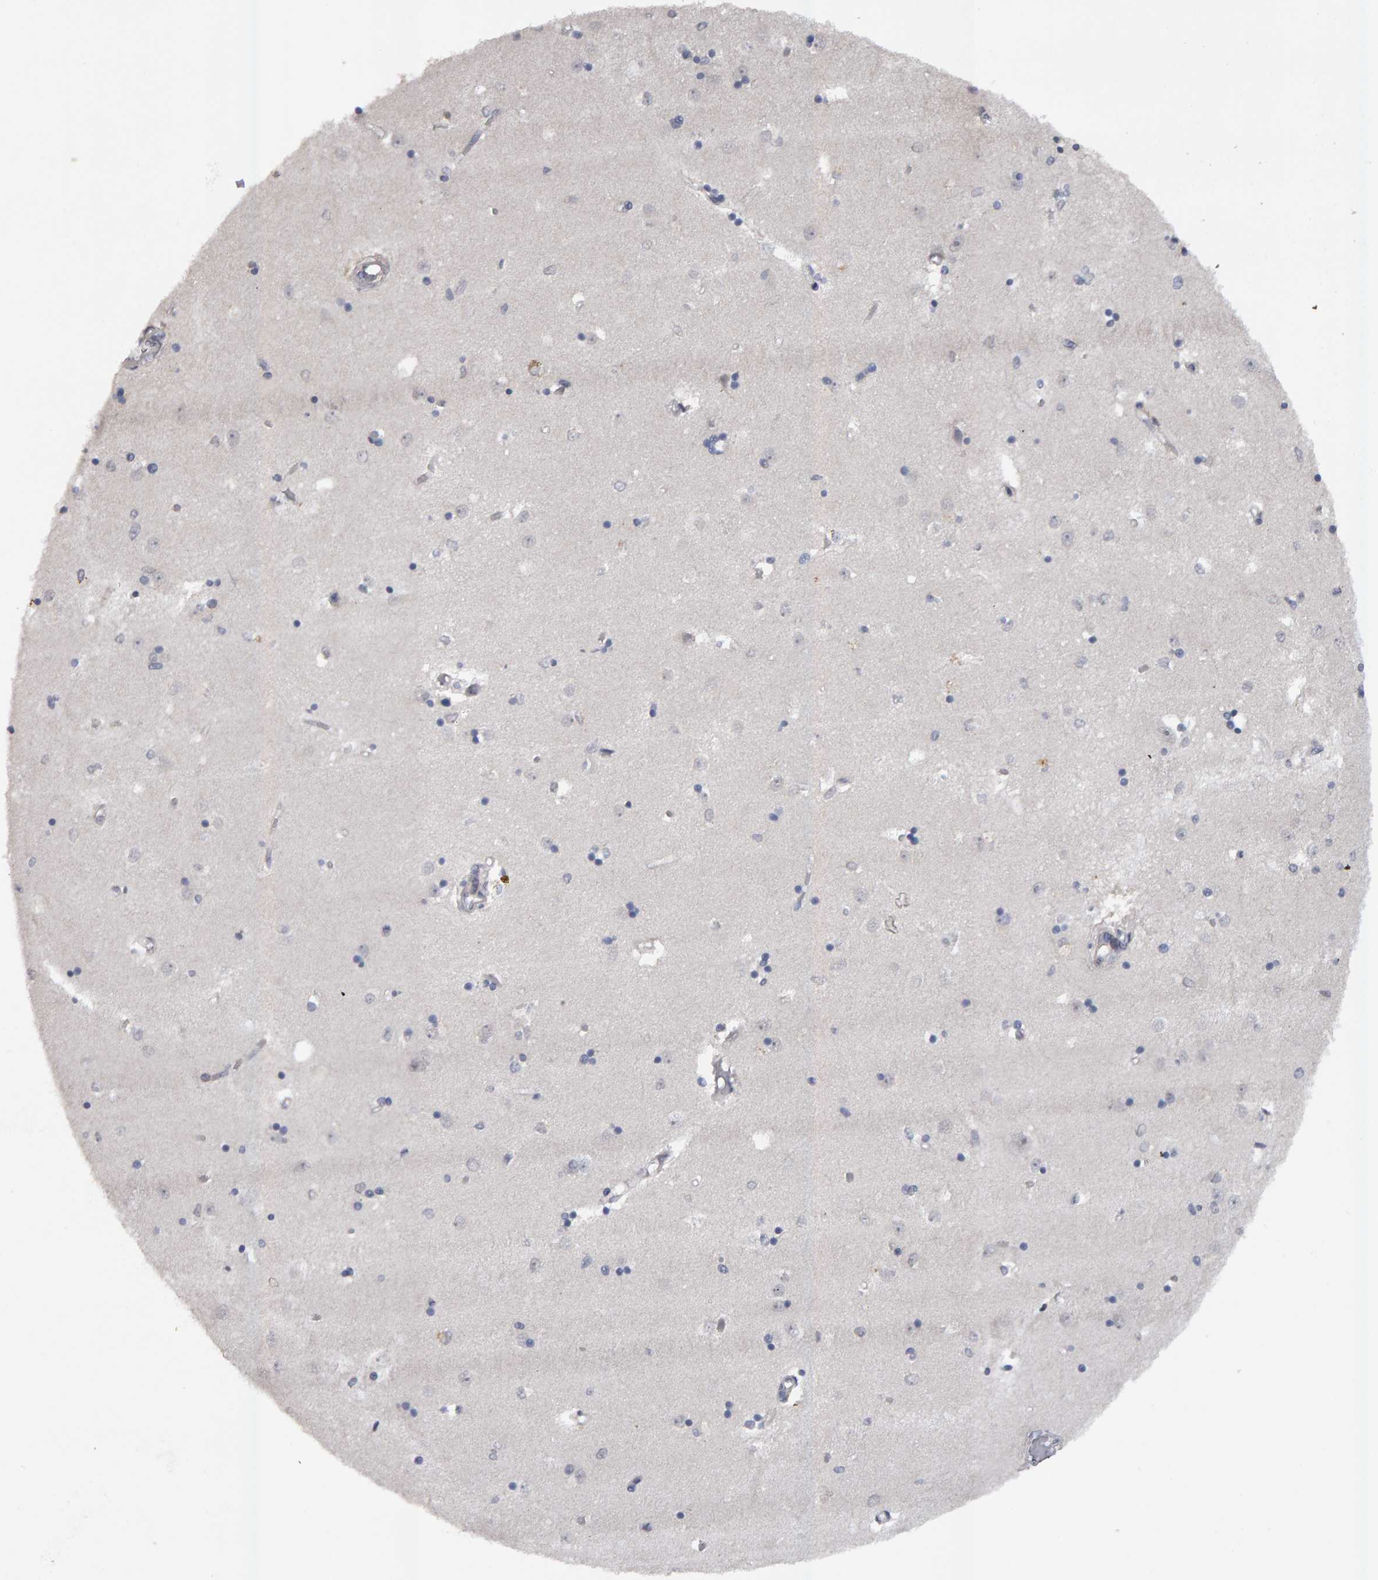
{"staining": {"intensity": "negative", "quantity": "none", "location": "none"}, "tissue": "caudate", "cell_type": "Glial cells", "image_type": "normal", "snomed": [{"axis": "morphology", "description": "Normal tissue, NOS"}, {"axis": "topography", "description": "Lateral ventricle wall"}], "caption": "A histopathology image of caudate stained for a protein displays no brown staining in glial cells. The staining was performed using DAB to visualize the protein expression in brown, while the nuclei were stained in blue with hematoxylin (Magnification: 20x).", "gene": "IPO8", "patient": {"sex": "male", "age": 45}}